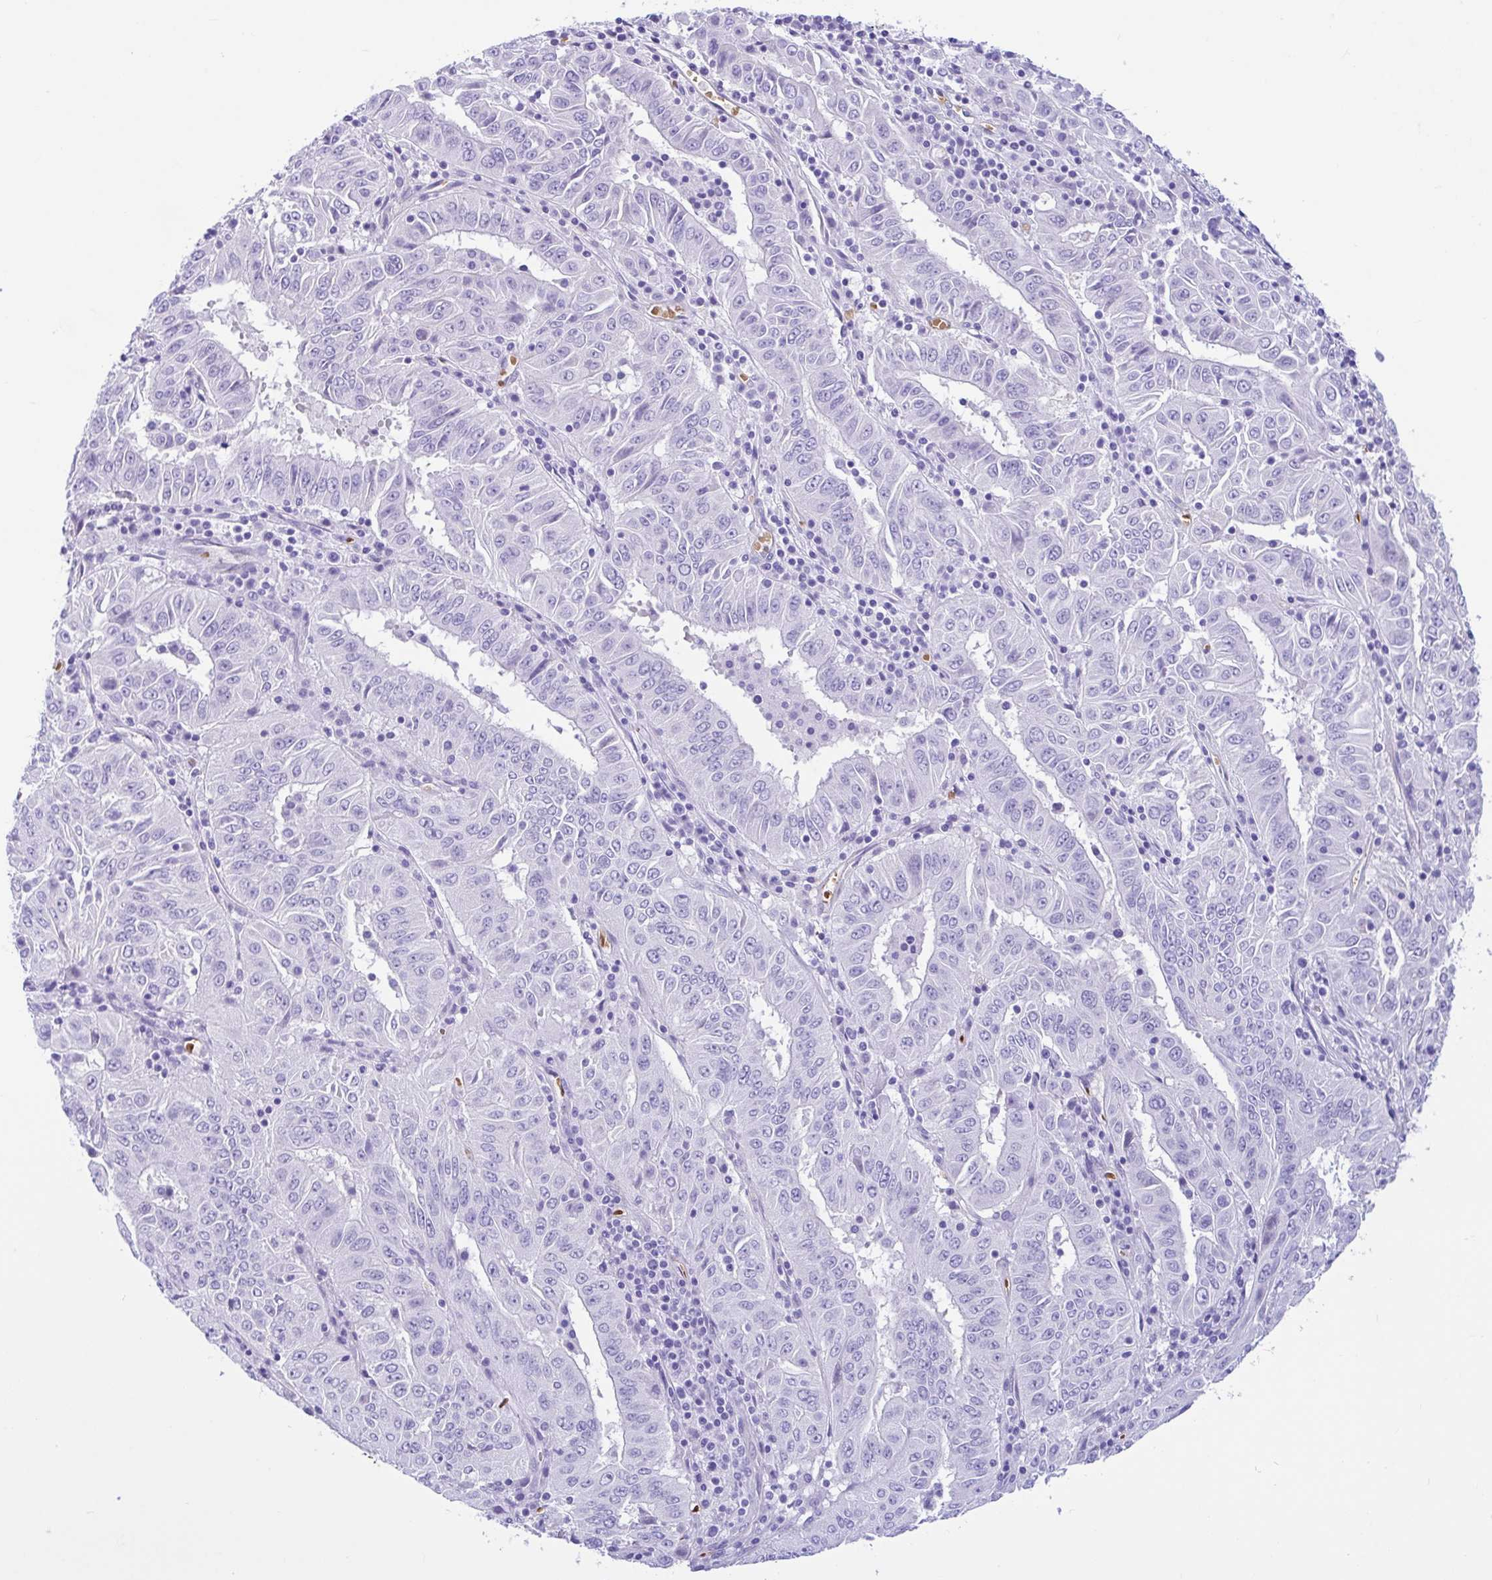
{"staining": {"intensity": "negative", "quantity": "none", "location": "none"}, "tissue": "pancreatic cancer", "cell_type": "Tumor cells", "image_type": "cancer", "snomed": [{"axis": "morphology", "description": "Adenocarcinoma, NOS"}, {"axis": "topography", "description": "Pancreas"}], "caption": "Immunohistochemical staining of pancreatic cancer displays no significant positivity in tumor cells. (DAB IHC with hematoxylin counter stain).", "gene": "TMEM79", "patient": {"sex": "male", "age": 63}}